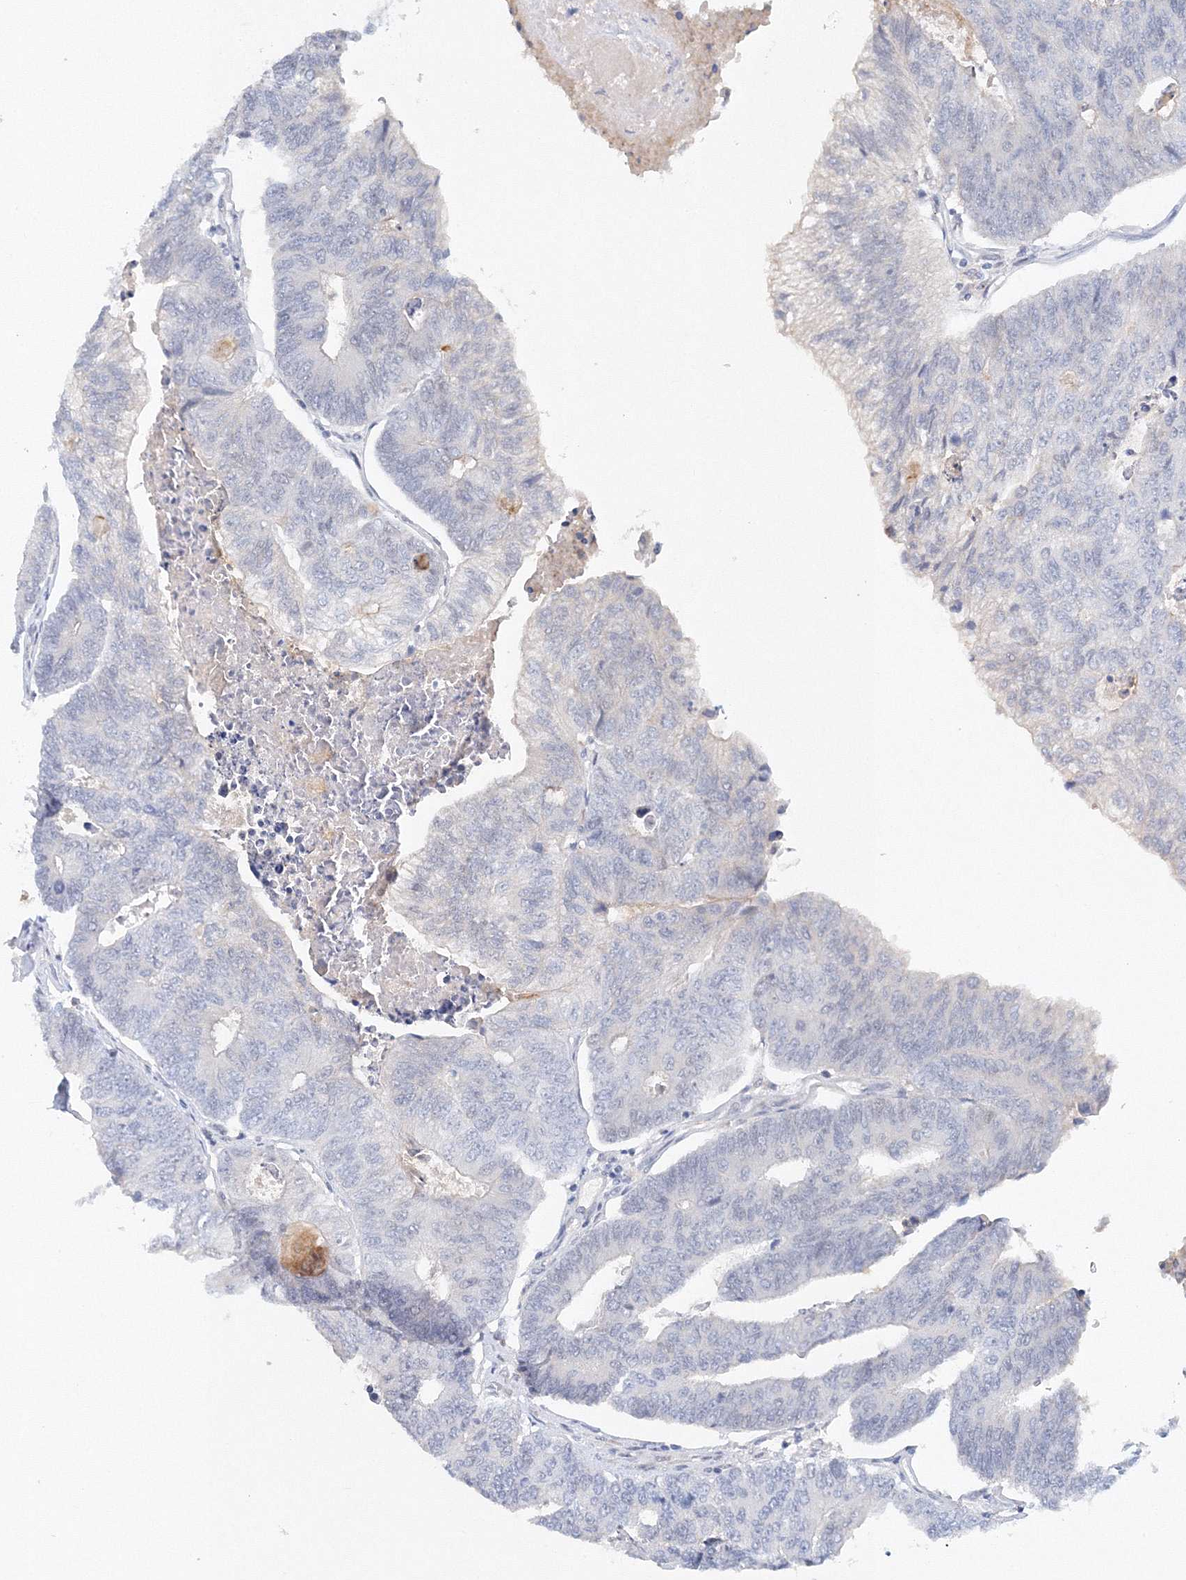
{"staining": {"intensity": "negative", "quantity": "none", "location": "none"}, "tissue": "colorectal cancer", "cell_type": "Tumor cells", "image_type": "cancer", "snomed": [{"axis": "morphology", "description": "Adenocarcinoma, NOS"}, {"axis": "topography", "description": "Colon"}], "caption": "A micrograph of colorectal cancer stained for a protein reveals no brown staining in tumor cells.", "gene": "SH3BP5", "patient": {"sex": "female", "age": 67}}